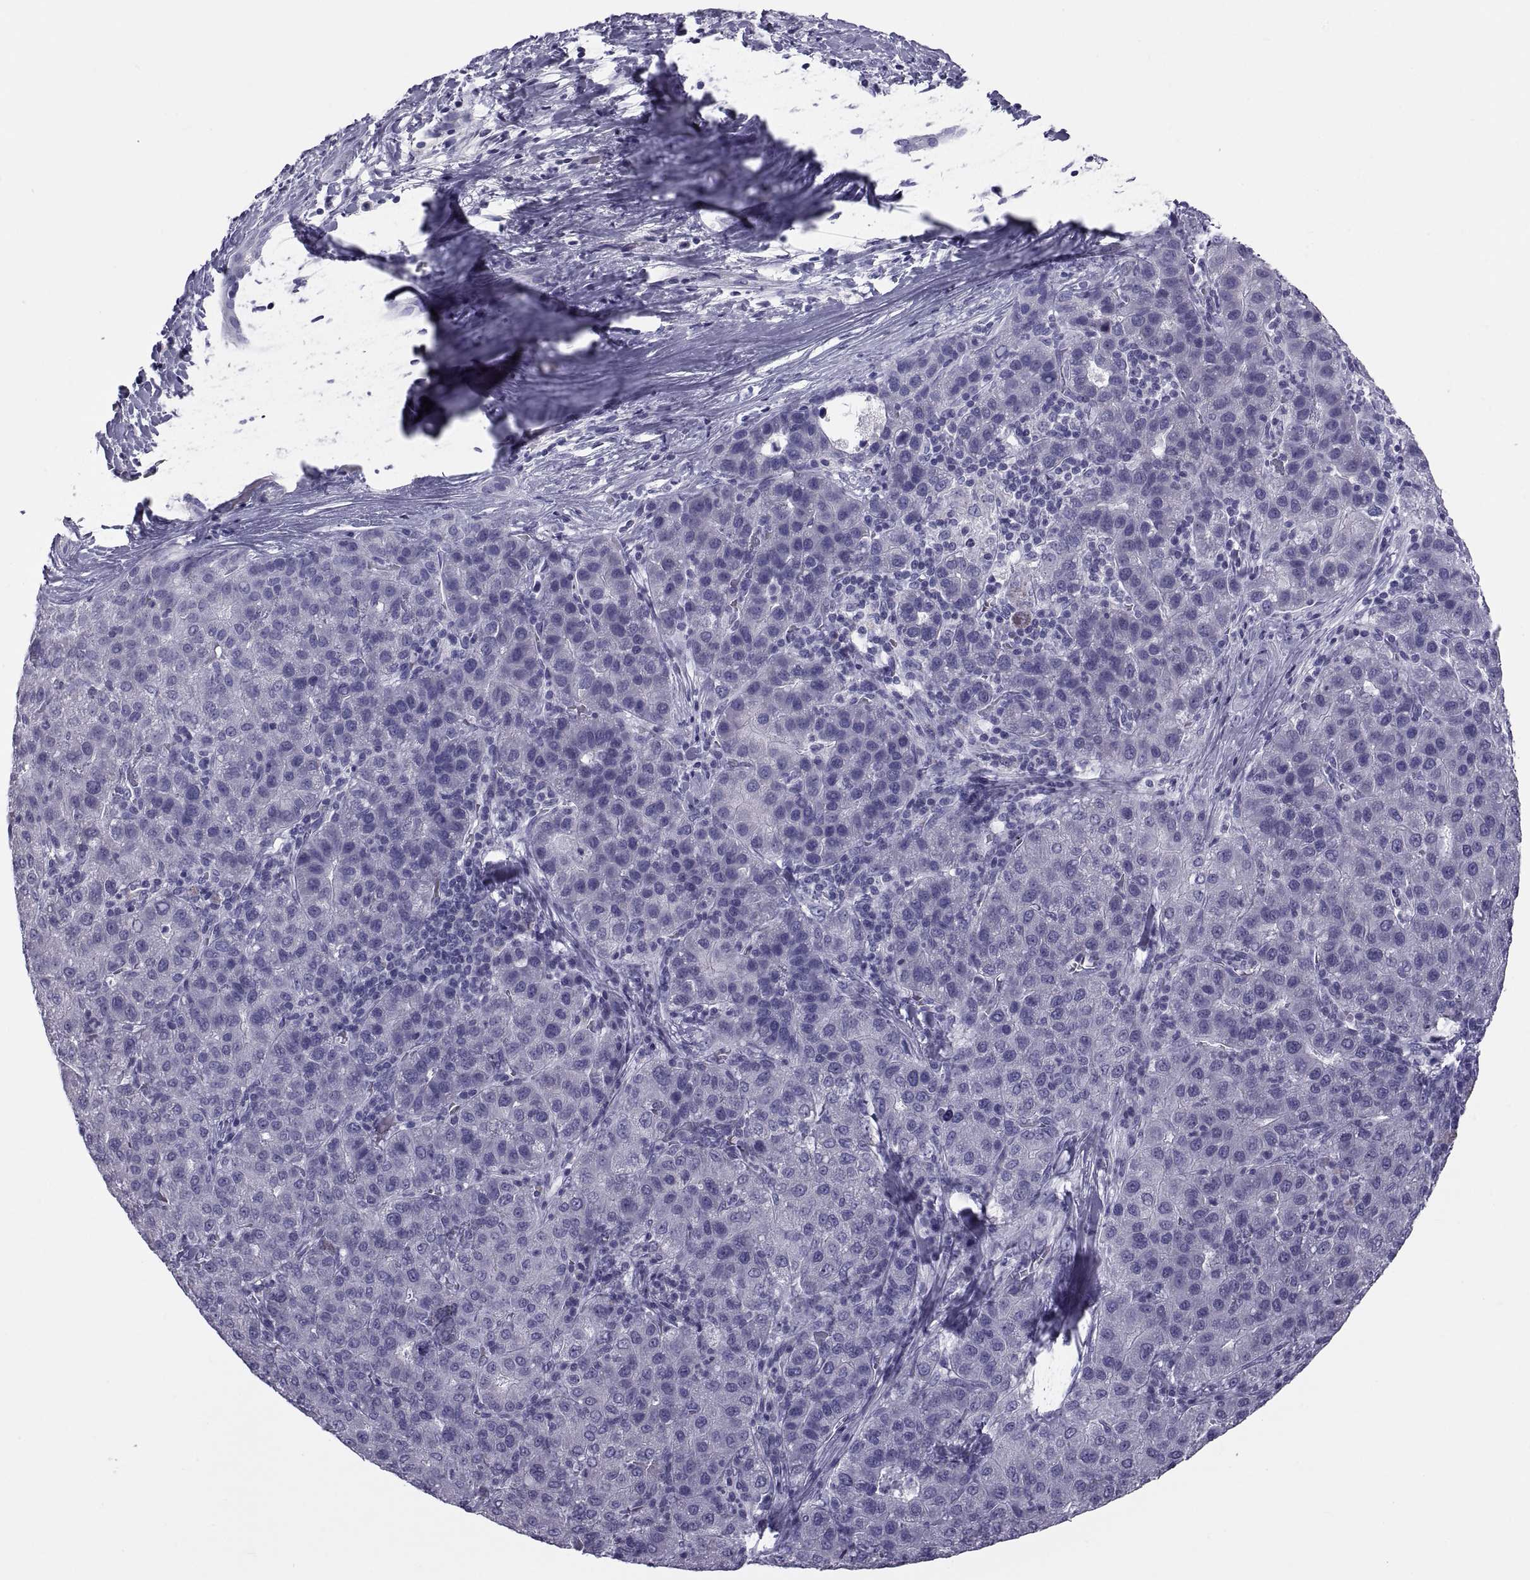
{"staining": {"intensity": "negative", "quantity": "none", "location": "none"}, "tissue": "liver cancer", "cell_type": "Tumor cells", "image_type": "cancer", "snomed": [{"axis": "morphology", "description": "Carcinoma, Hepatocellular, NOS"}, {"axis": "topography", "description": "Liver"}], "caption": "Image shows no protein staining in tumor cells of liver hepatocellular carcinoma tissue.", "gene": "NPTX2", "patient": {"sex": "male", "age": 65}}